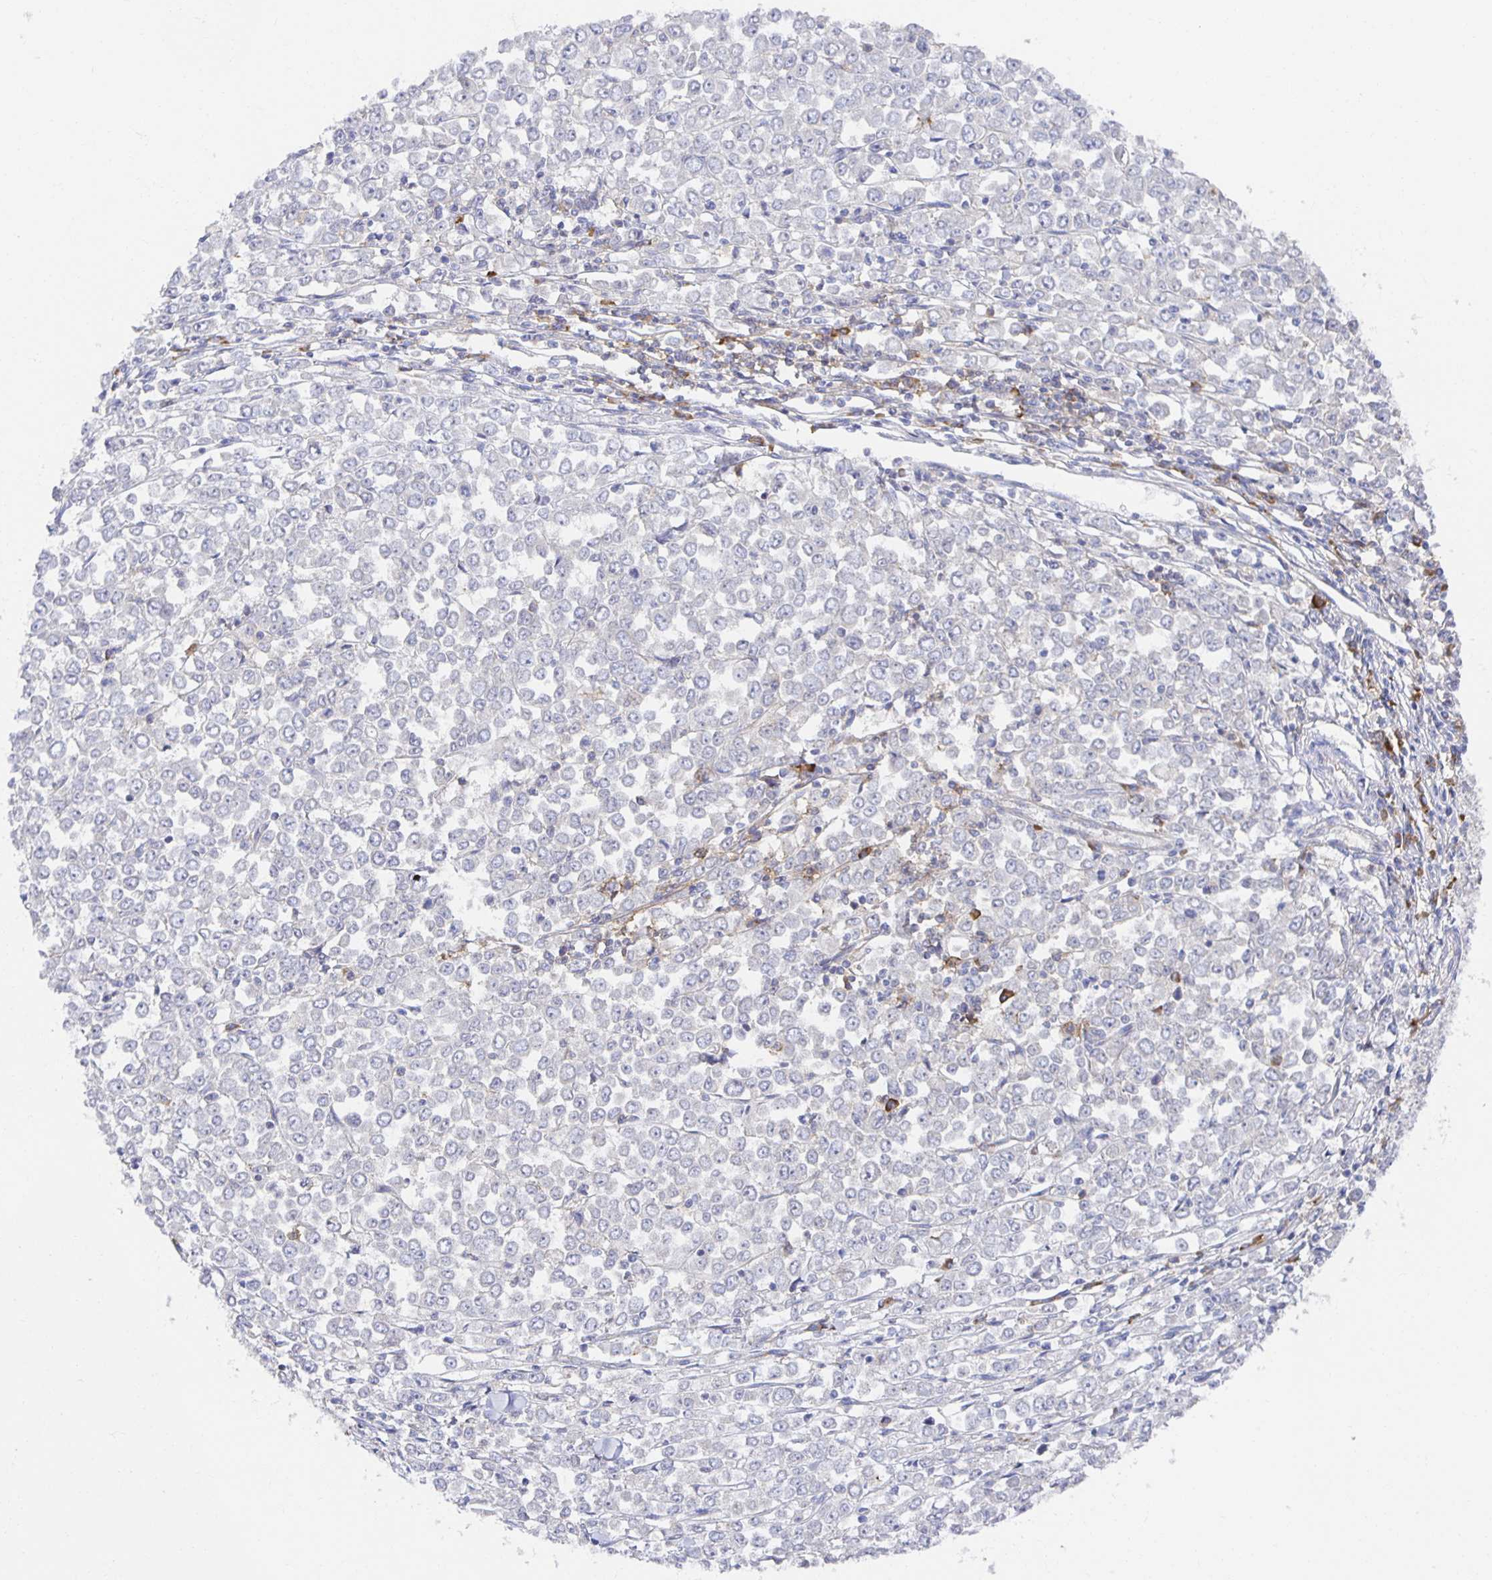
{"staining": {"intensity": "negative", "quantity": "none", "location": "none"}, "tissue": "stomach cancer", "cell_type": "Tumor cells", "image_type": "cancer", "snomed": [{"axis": "morphology", "description": "Adenocarcinoma, NOS"}, {"axis": "topography", "description": "Stomach, upper"}], "caption": "A high-resolution histopathology image shows immunohistochemistry (IHC) staining of stomach cancer (adenocarcinoma), which reveals no significant positivity in tumor cells.", "gene": "BAD", "patient": {"sex": "male", "age": 70}}